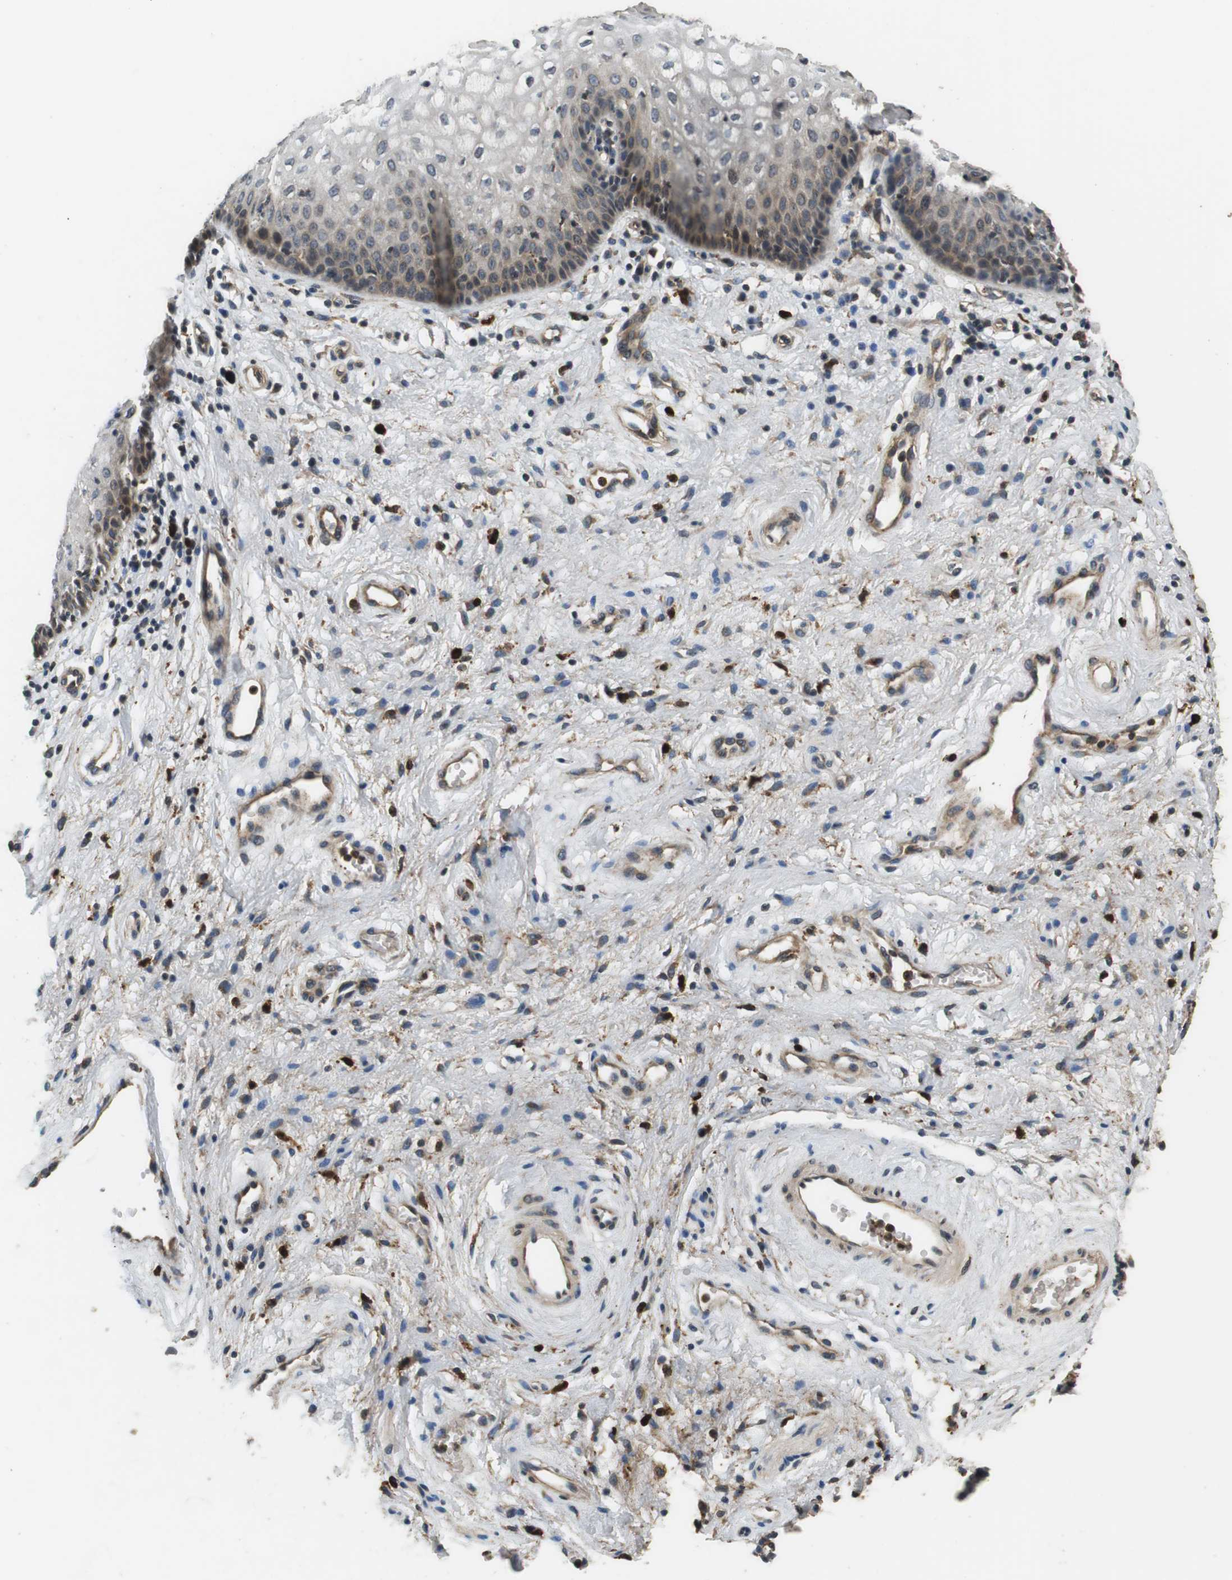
{"staining": {"intensity": "moderate", "quantity": "<25%", "location": "cytoplasmic/membranous"}, "tissue": "vagina", "cell_type": "Squamous epithelial cells", "image_type": "normal", "snomed": [{"axis": "morphology", "description": "Normal tissue, NOS"}, {"axis": "topography", "description": "Vagina"}], "caption": "Immunohistochemistry photomicrograph of normal vagina: human vagina stained using IHC displays low levels of moderate protein expression localized specifically in the cytoplasmic/membranous of squamous epithelial cells, appearing as a cytoplasmic/membranous brown color.", "gene": "TXNRD1", "patient": {"sex": "female", "age": 34}}